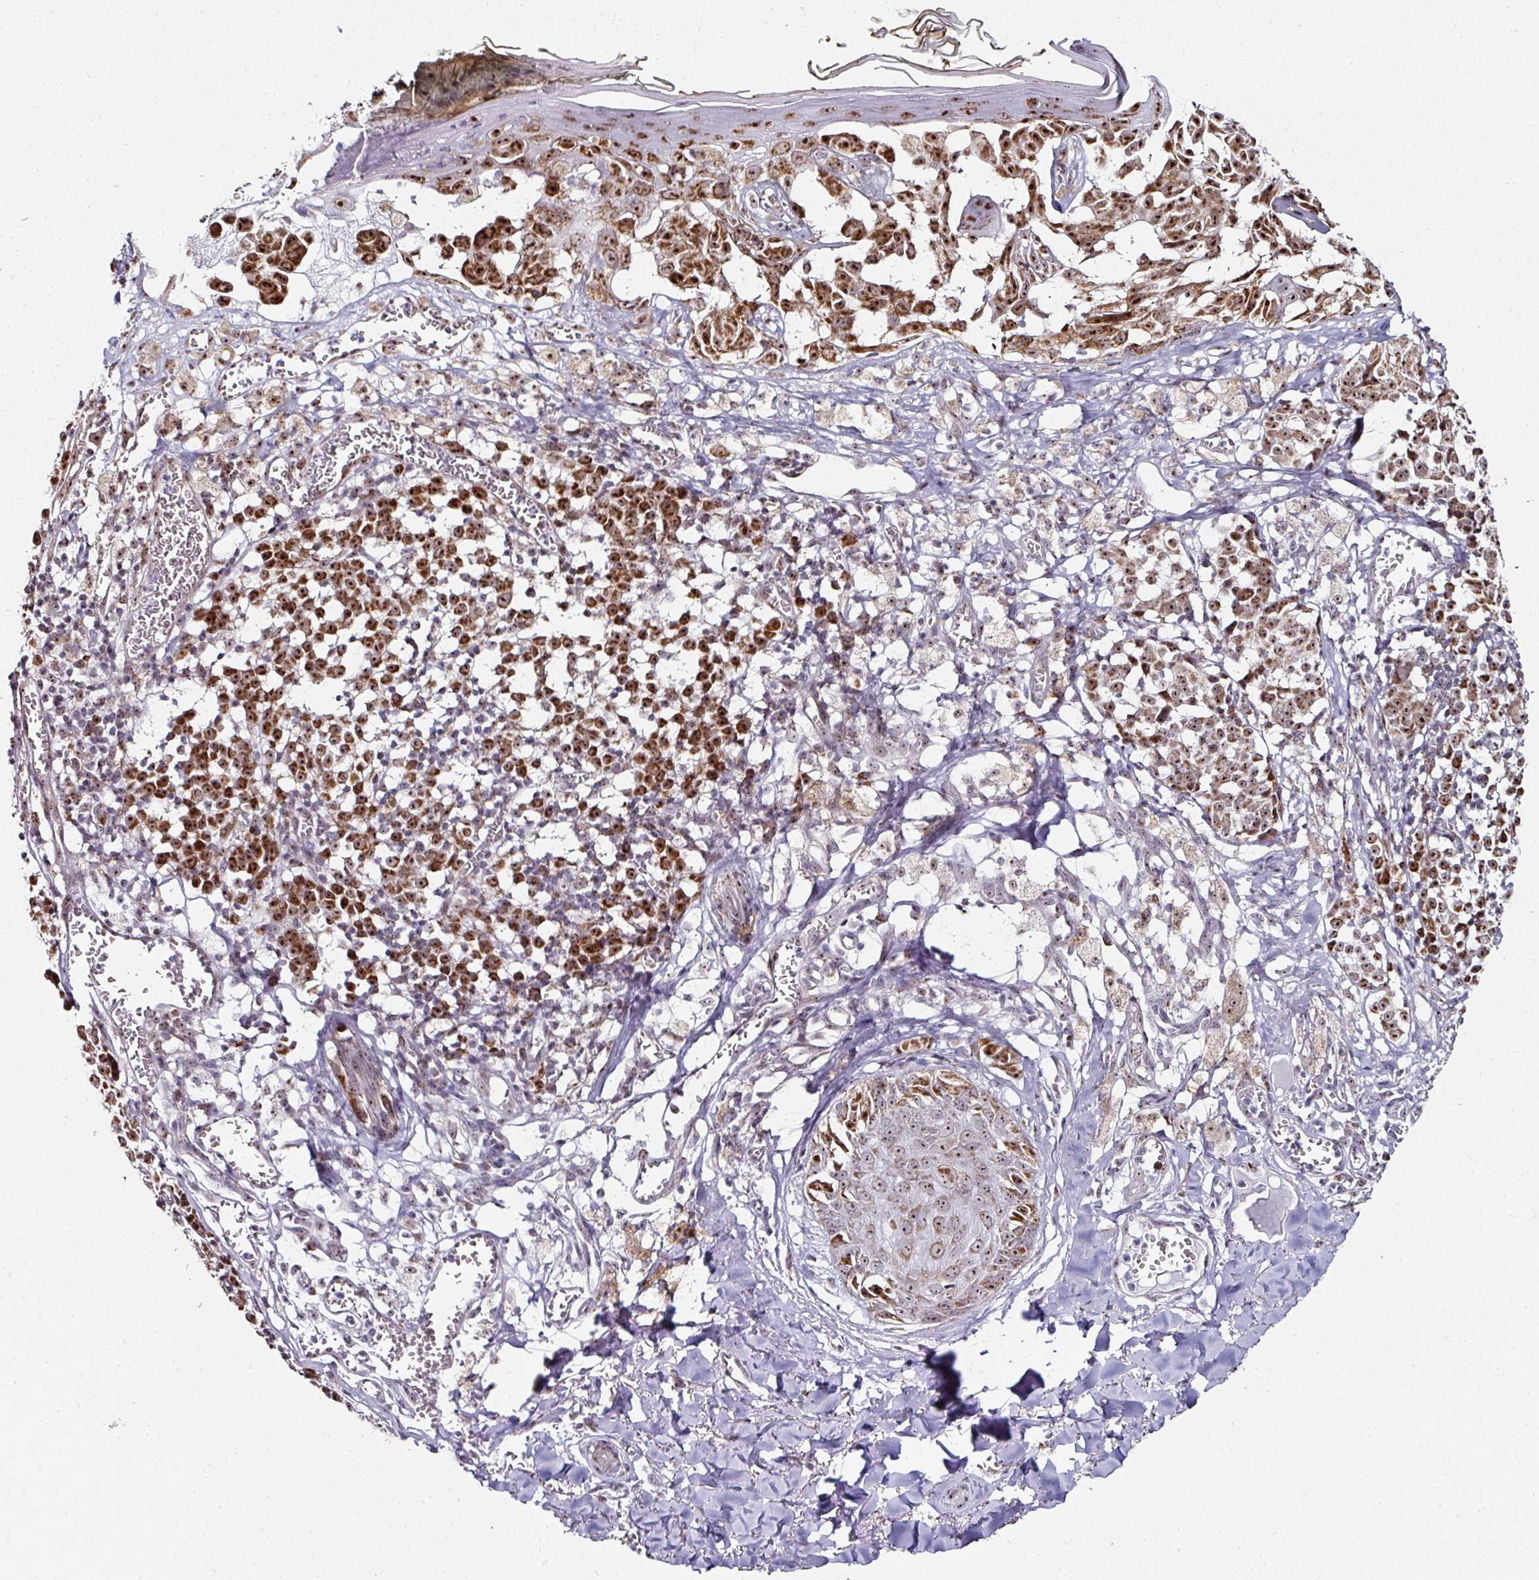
{"staining": {"intensity": "moderate", "quantity": ">75%", "location": "cytoplasmic/membranous,nuclear"}, "tissue": "melanoma", "cell_type": "Tumor cells", "image_type": "cancer", "snomed": [{"axis": "morphology", "description": "Malignant melanoma, NOS"}, {"axis": "topography", "description": "Skin"}], "caption": "Immunohistochemical staining of human malignant melanoma reveals medium levels of moderate cytoplasmic/membranous and nuclear protein staining in about >75% of tumor cells.", "gene": "NACC2", "patient": {"sex": "female", "age": 43}}